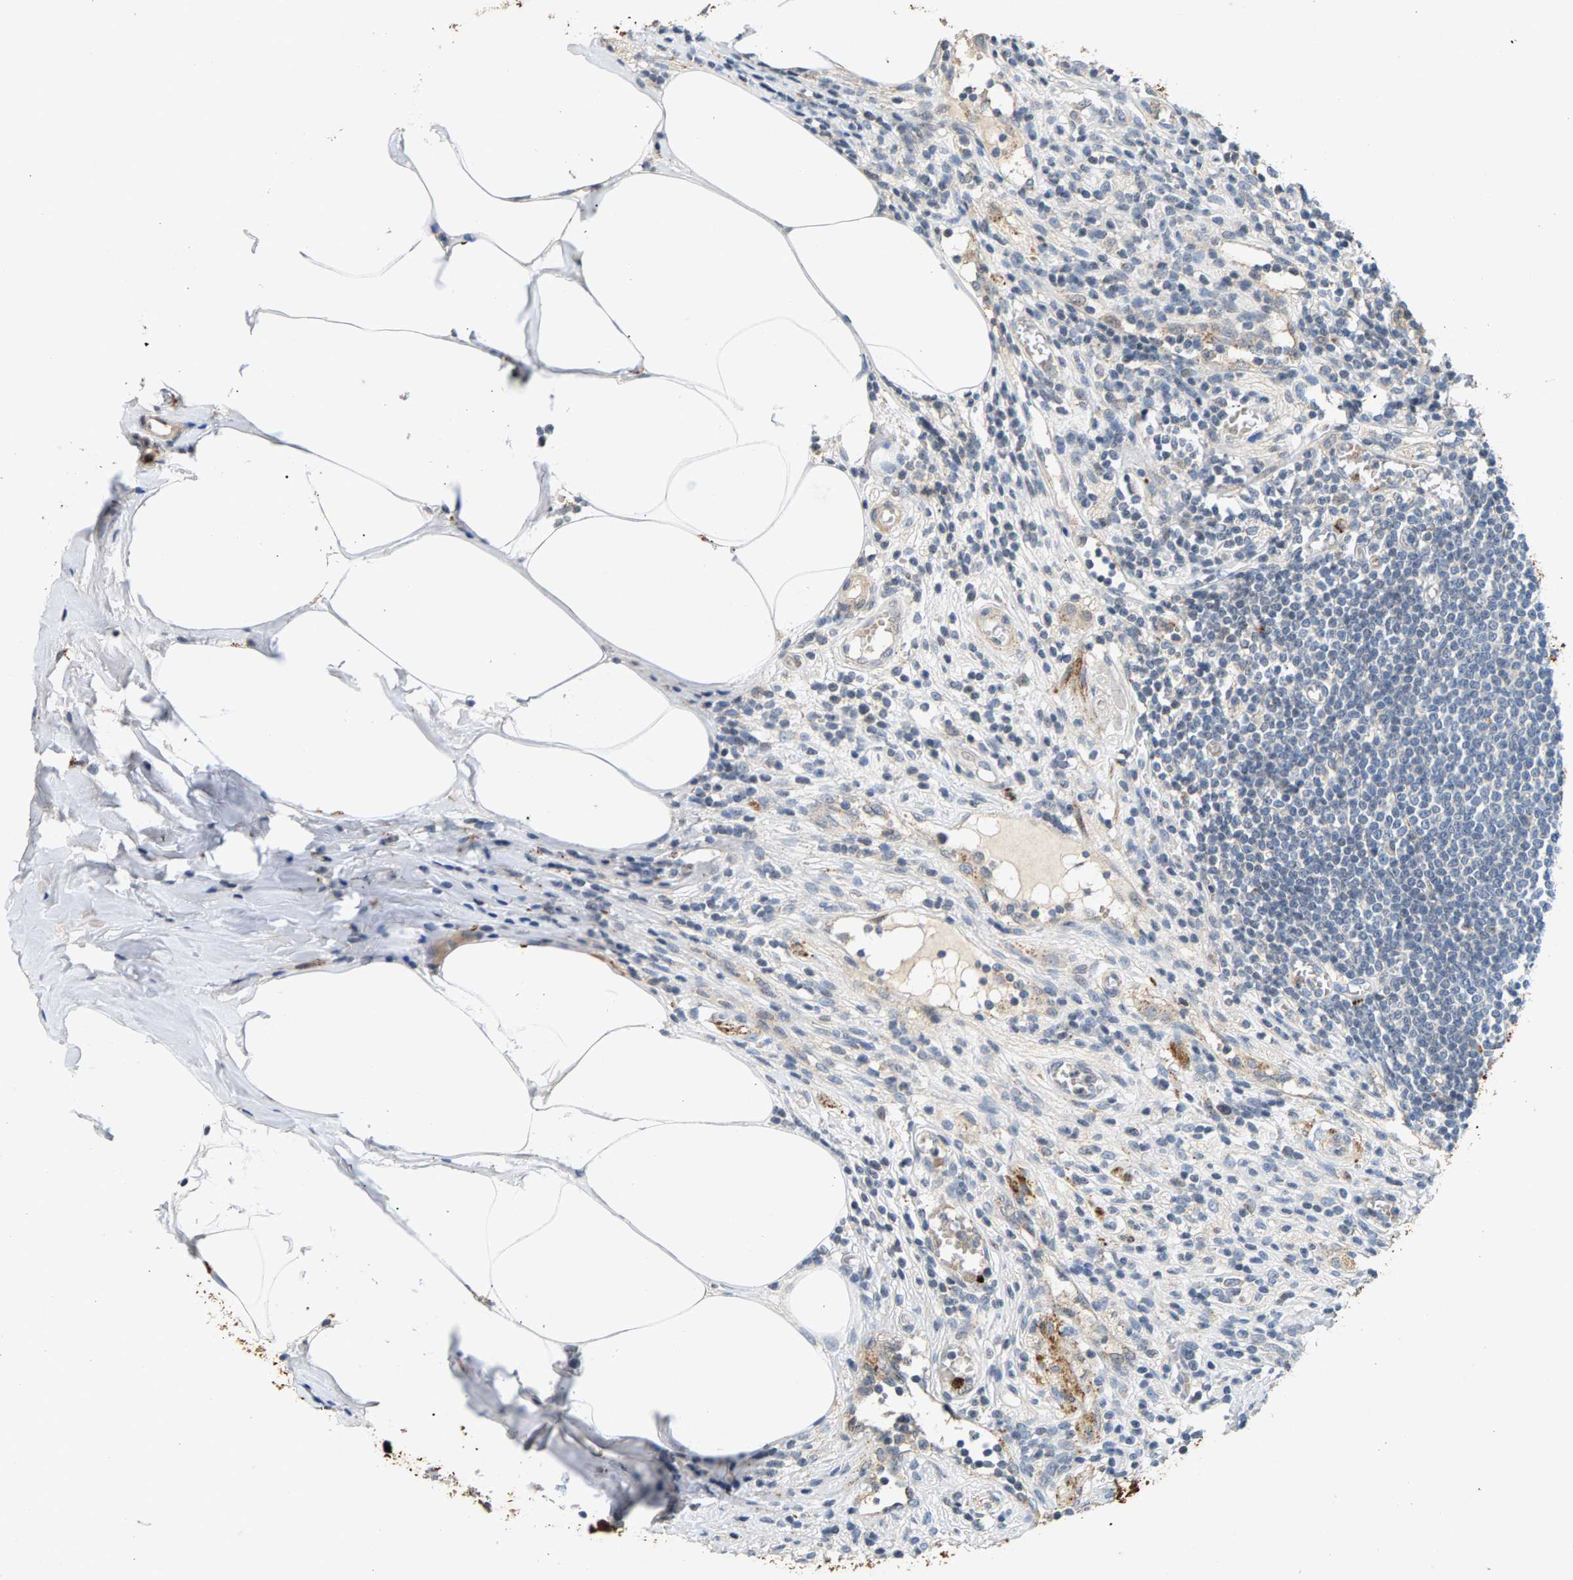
{"staining": {"intensity": "weak", "quantity": "<25%", "location": "cytoplasmic/membranous"}, "tissue": "appendix", "cell_type": "Glandular cells", "image_type": "normal", "snomed": [{"axis": "morphology", "description": "Normal tissue, NOS"}, {"axis": "morphology", "description": "Inflammation, NOS"}, {"axis": "topography", "description": "Appendix"}], "caption": "DAB (3,3'-diaminobenzidine) immunohistochemical staining of unremarkable human appendix demonstrates no significant staining in glandular cells.", "gene": "ZPR1", "patient": {"sex": "male", "age": 46}}